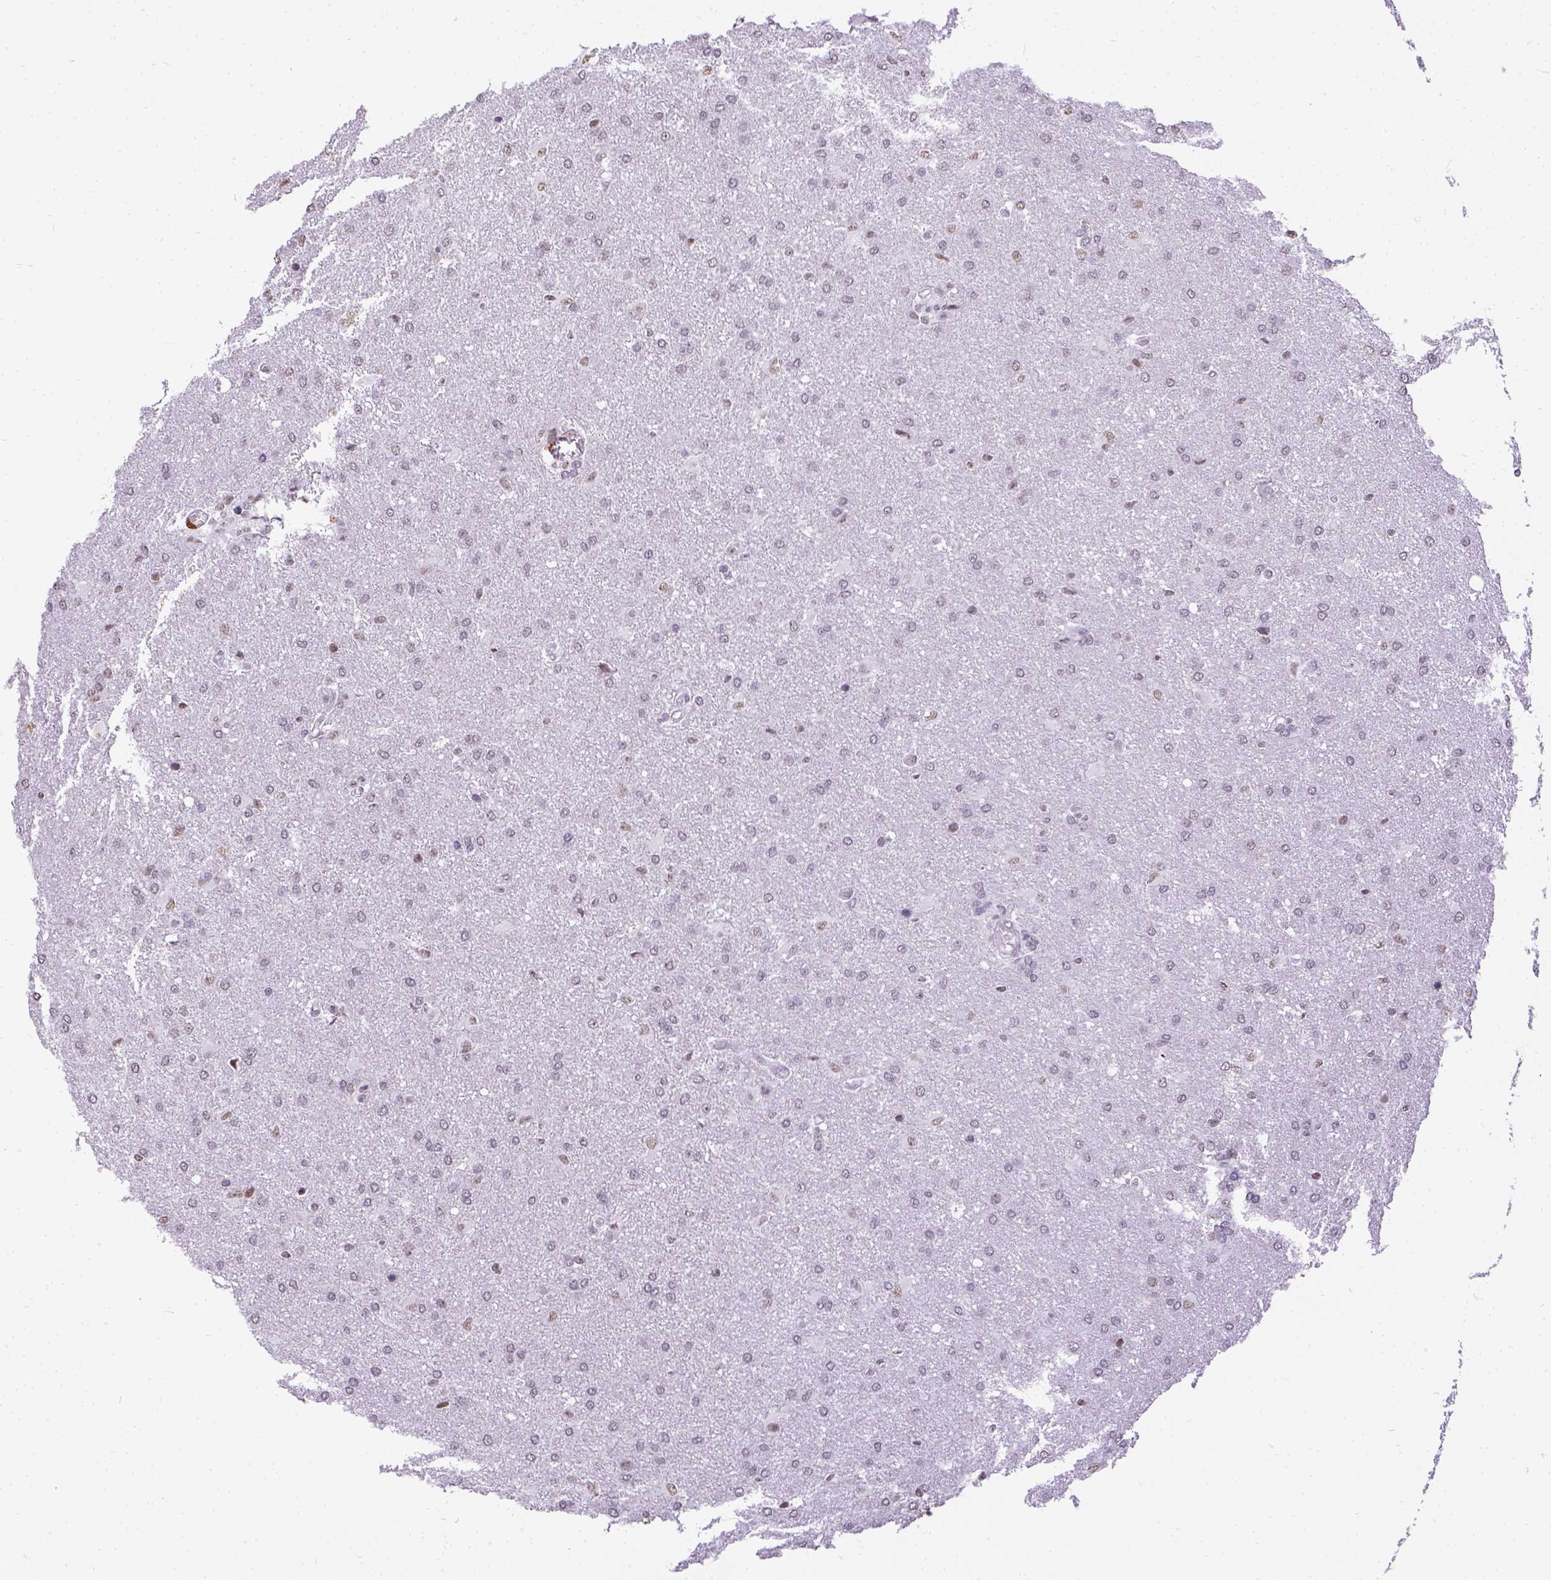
{"staining": {"intensity": "weak", "quantity": "25%-75%", "location": "nuclear"}, "tissue": "glioma", "cell_type": "Tumor cells", "image_type": "cancer", "snomed": [{"axis": "morphology", "description": "Glioma, malignant, High grade"}, {"axis": "topography", "description": "Brain"}], "caption": "DAB (3,3'-diaminobenzidine) immunohistochemical staining of human malignant glioma (high-grade) reveals weak nuclear protein positivity in about 25%-75% of tumor cells.", "gene": "CD3E", "patient": {"sex": "male", "age": 68}}